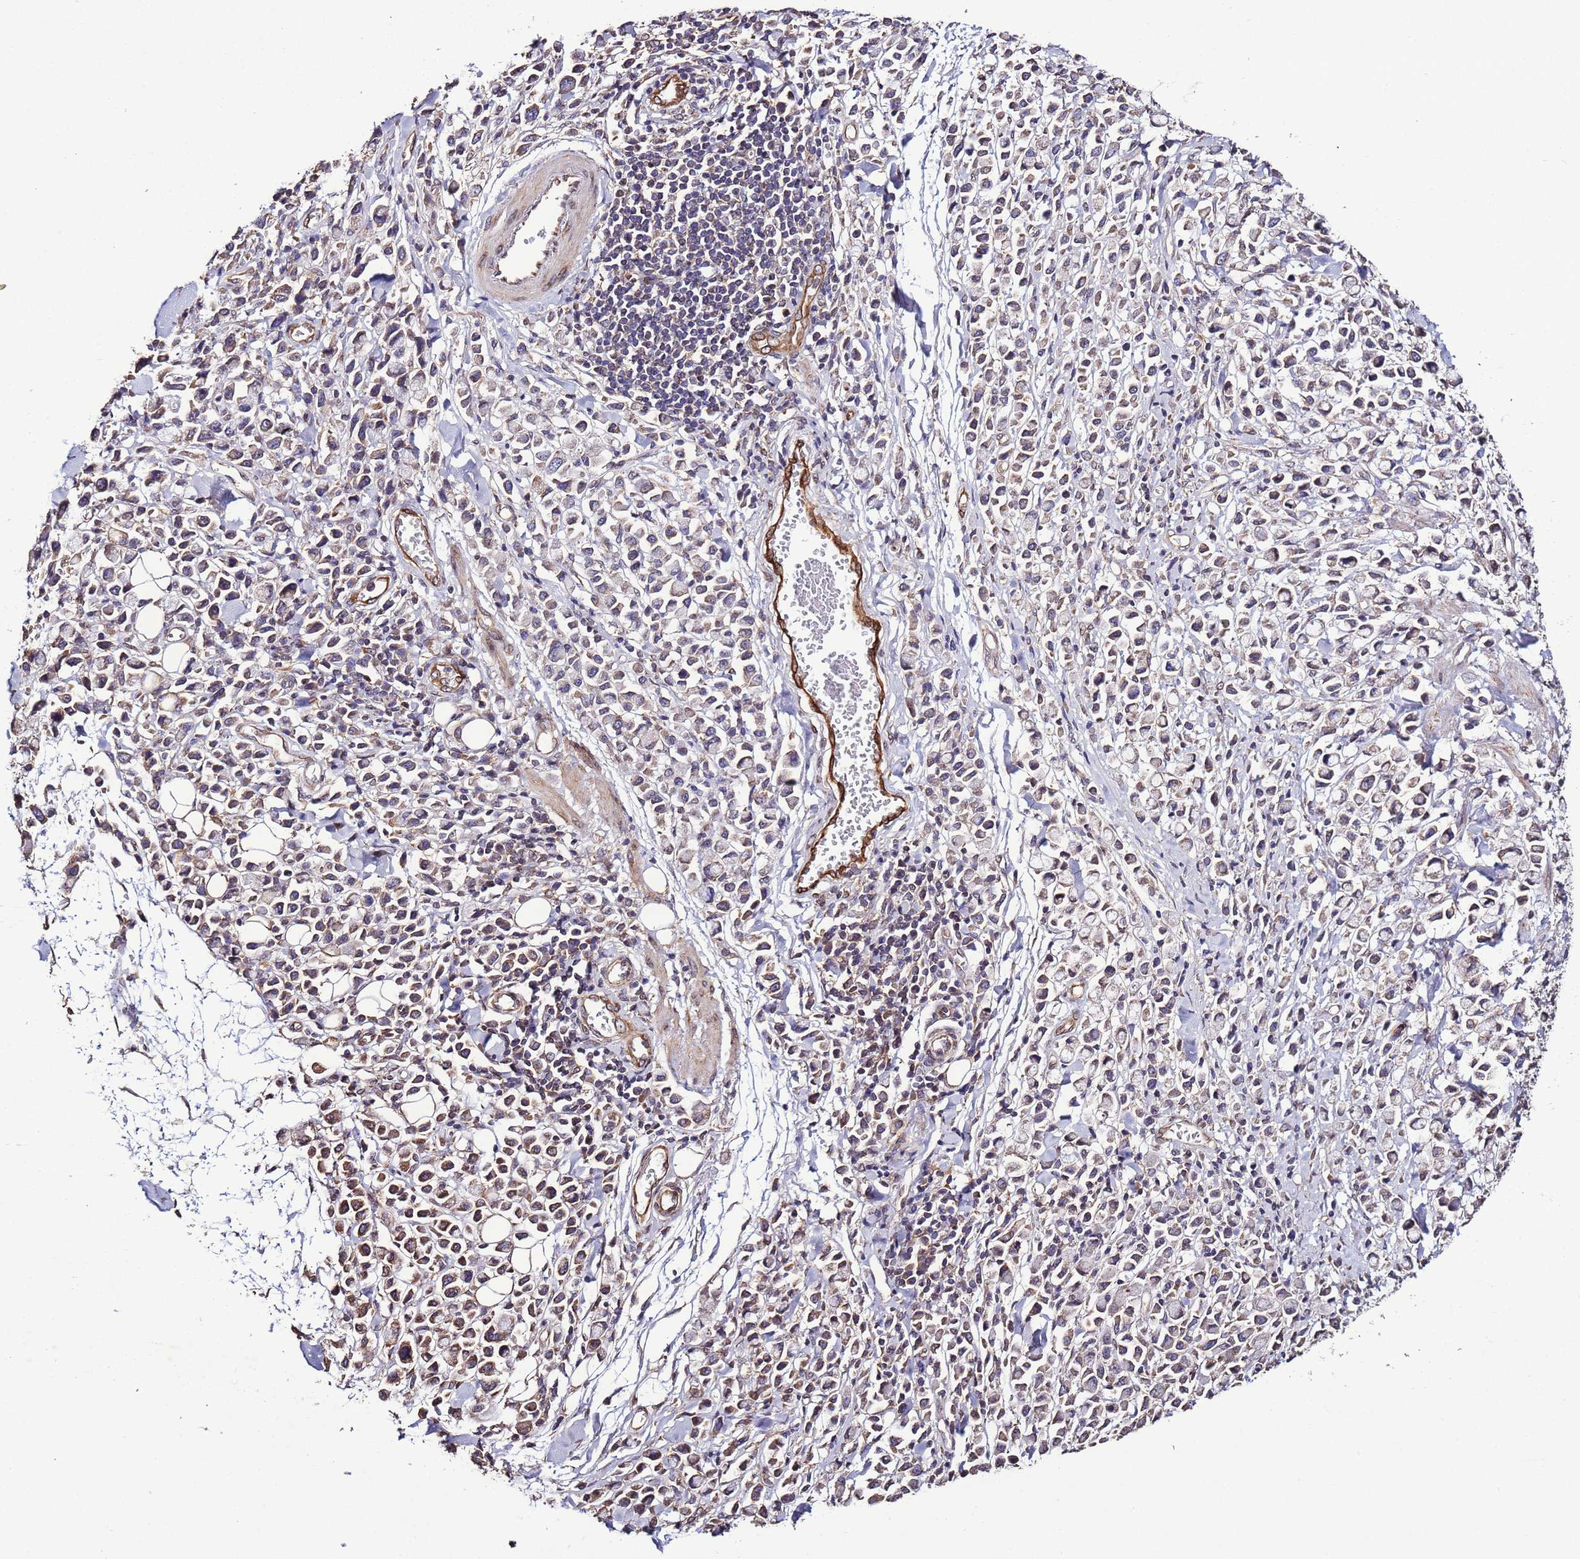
{"staining": {"intensity": "weak", "quantity": ">75%", "location": "cytoplasmic/membranous"}, "tissue": "stomach cancer", "cell_type": "Tumor cells", "image_type": "cancer", "snomed": [{"axis": "morphology", "description": "Adenocarcinoma, NOS"}, {"axis": "topography", "description": "Stomach"}], "caption": "Protein analysis of stomach adenocarcinoma tissue exhibits weak cytoplasmic/membranous expression in approximately >75% of tumor cells. Immunohistochemistry (ihc) stains the protein of interest in brown and the nuclei are stained blue.", "gene": "SLC41A3", "patient": {"sex": "female", "age": 81}}